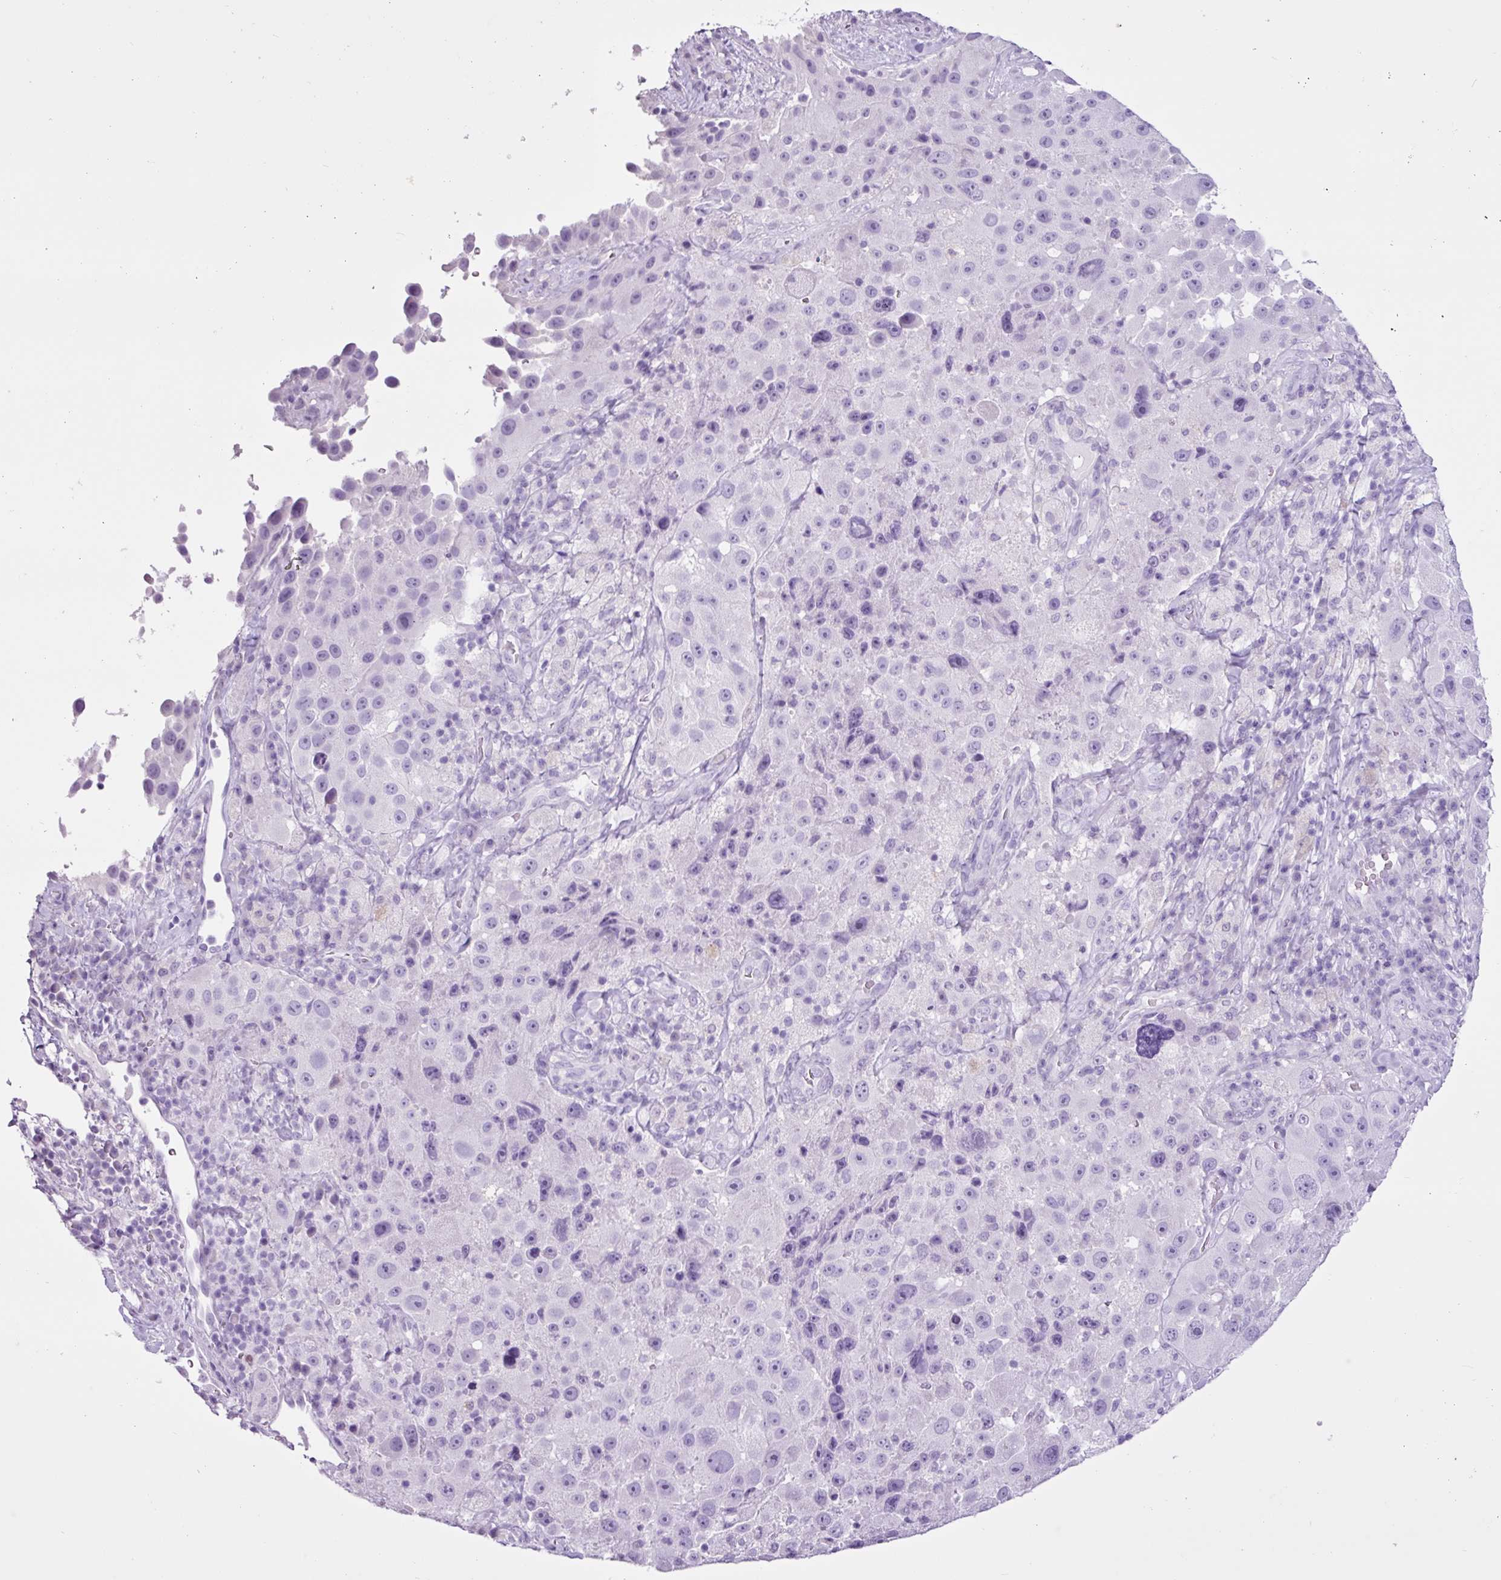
{"staining": {"intensity": "negative", "quantity": "none", "location": "none"}, "tissue": "melanoma", "cell_type": "Tumor cells", "image_type": "cancer", "snomed": [{"axis": "morphology", "description": "Malignant melanoma, Metastatic site"}, {"axis": "topography", "description": "Lymph node"}], "caption": "An image of human melanoma is negative for staining in tumor cells.", "gene": "PGR", "patient": {"sex": "male", "age": 62}}